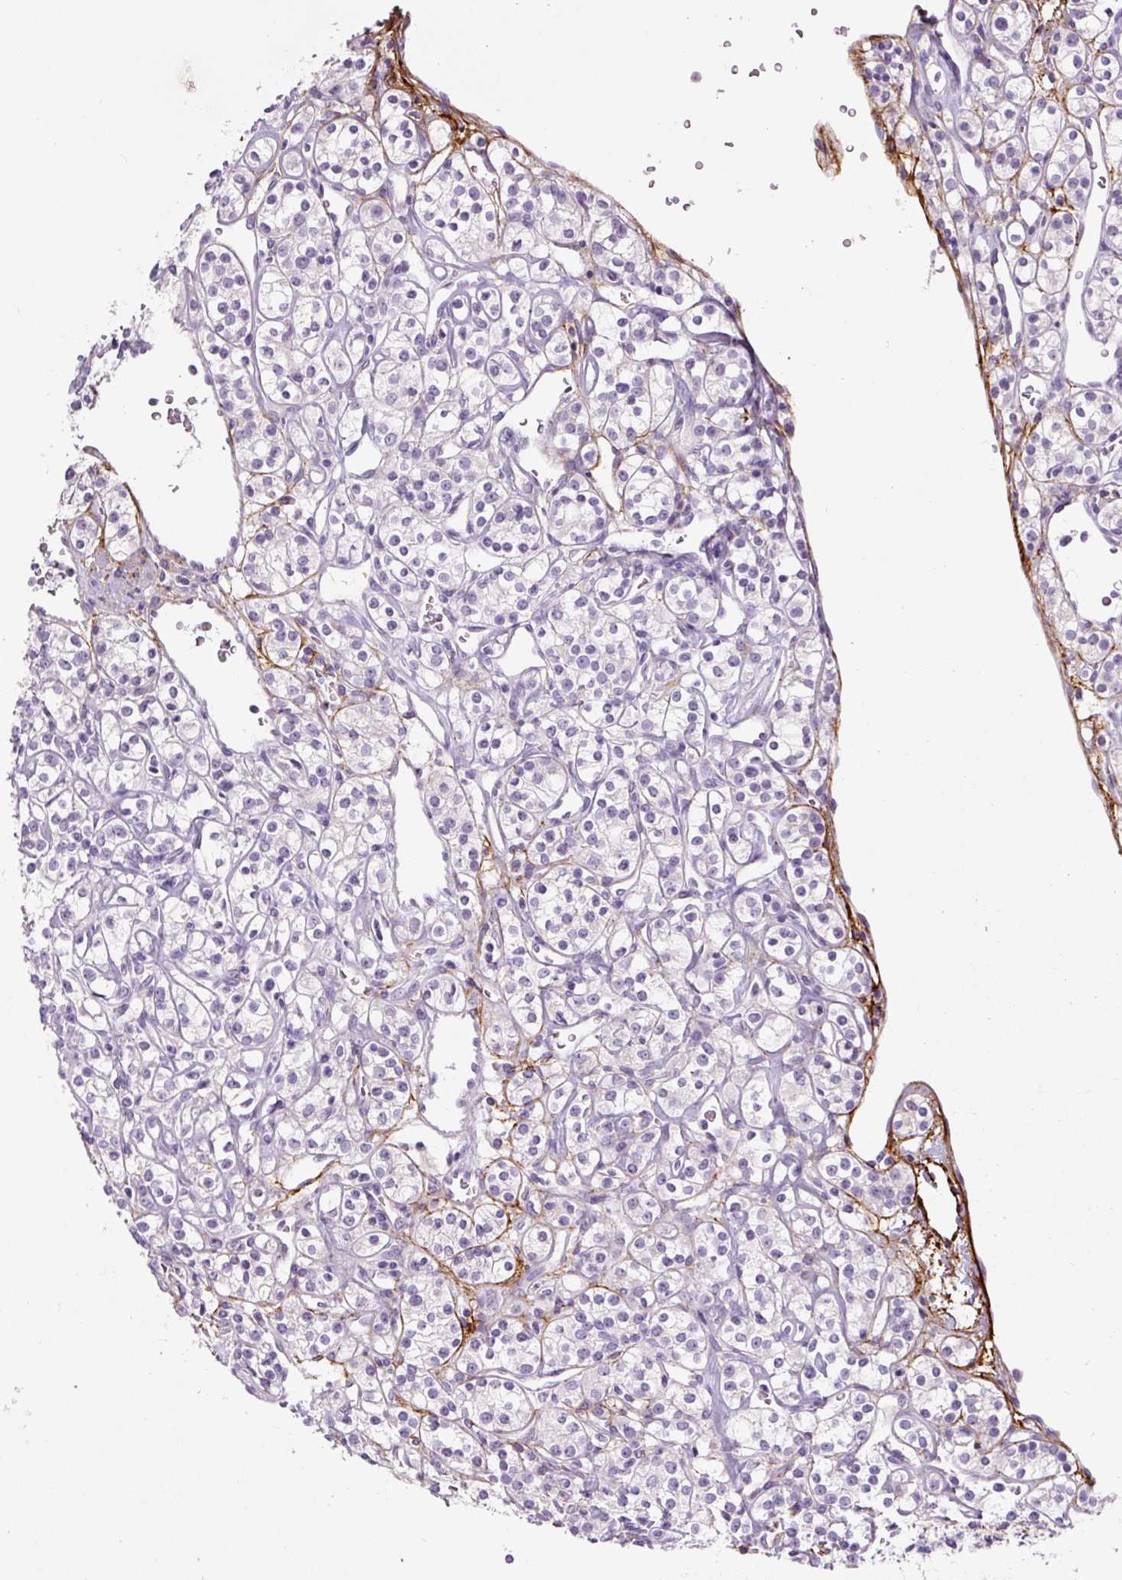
{"staining": {"intensity": "negative", "quantity": "none", "location": "none"}, "tissue": "renal cancer", "cell_type": "Tumor cells", "image_type": "cancer", "snomed": [{"axis": "morphology", "description": "Adenocarcinoma, NOS"}, {"axis": "topography", "description": "Kidney"}], "caption": "This histopathology image is of adenocarcinoma (renal) stained with immunohistochemistry to label a protein in brown with the nuclei are counter-stained blue. There is no expression in tumor cells.", "gene": "FBN1", "patient": {"sex": "male", "age": 77}}